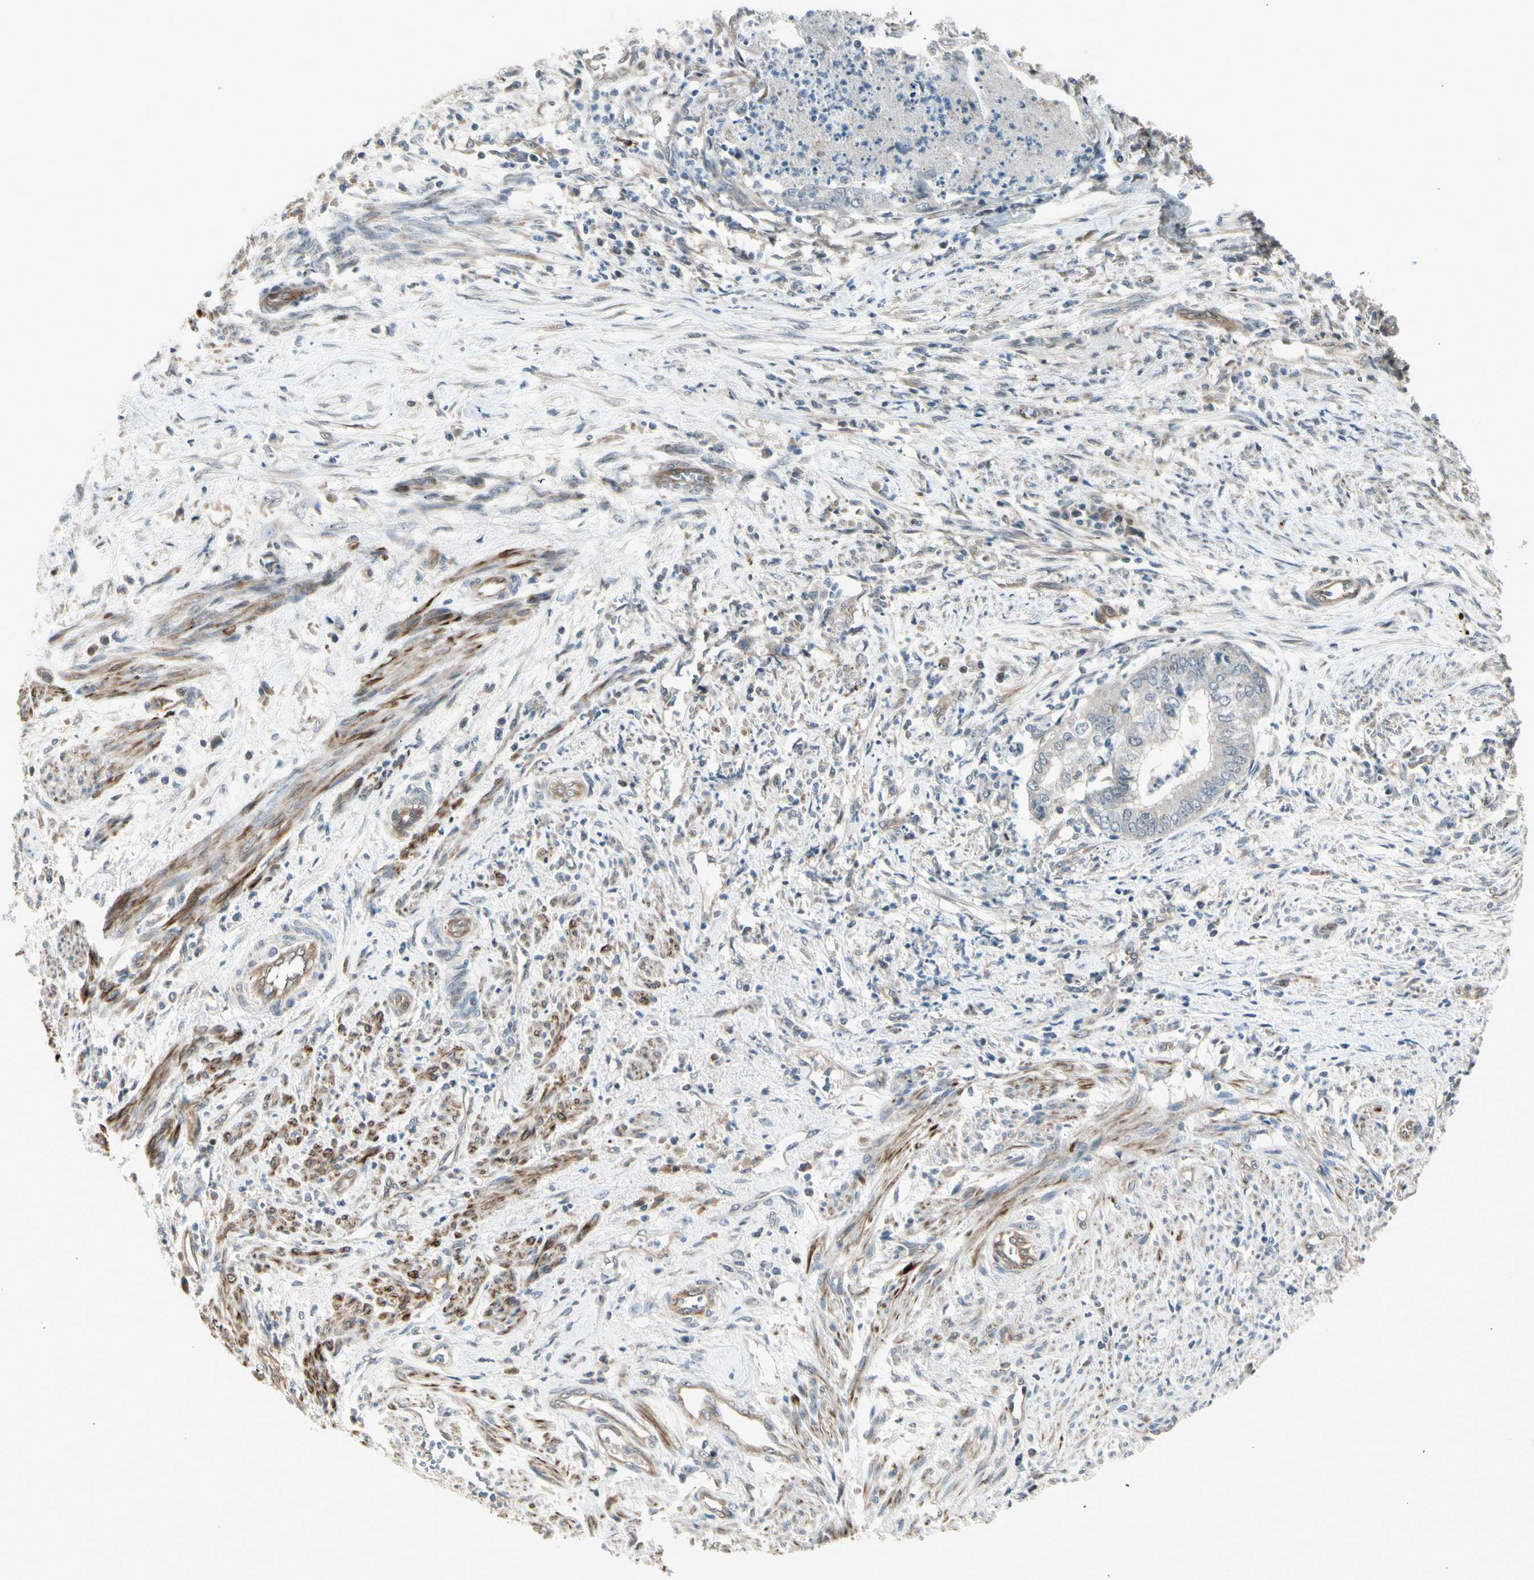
{"staining": {"intensity": "weak", "quantity": "<25%", "location": "cytoplasmic/membranous"}, "tissue": "endometrial cancer", "cell_type": "Tumor cells", "image_type": "cancer", "snomed": [{"axis": "morphology", "description": "Necrosis, NOS"}, {"axis": "morphology", "description": "Adenocarcinoma, NOS"}, {"axis": "topography", "description": "Endometrium"}], "caption": "This is an IHC image of endometrial cancer. There is no staining in tumor cells.", "gene": "SVBP", "patient": {"sex": "female", "age": 79}}